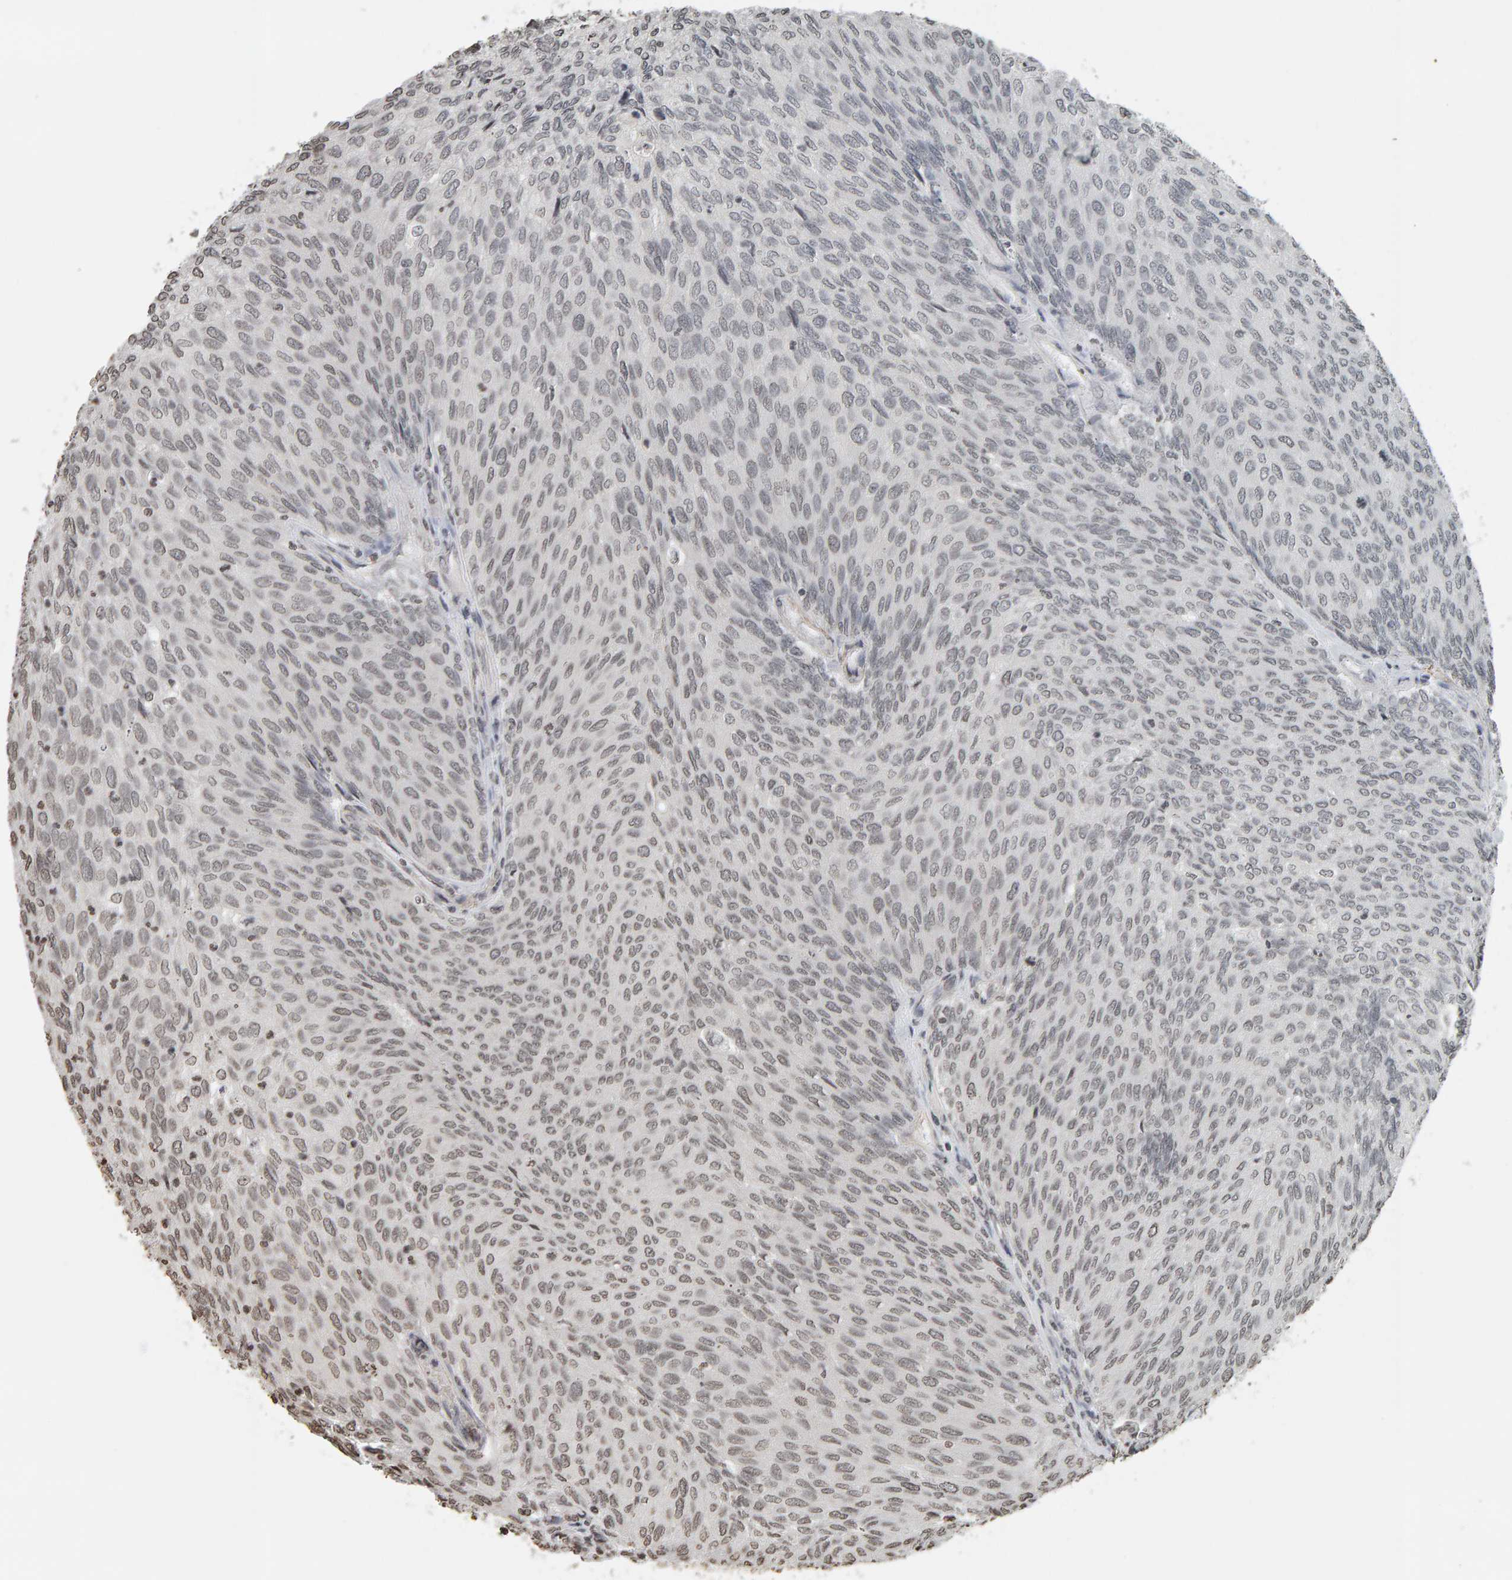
{"staining": {"intensity": "weak", "quantity": "25%-75%", "location": "nuclear"}, "tissue": "urothelial cancer", "cell_type": "Tumor cells", "image_type": "cancer", "snomed": [{"axis": "morphology", "description": "Urothelial carcinoma, Low grade"}, {"axis": "topography", "description": "Urinary bladder"}], "caption": "DAB immunohistochemical staining of human urothelial cancer exhibits weak nuclear protein positivity in approximately 25%-75% of tumor cells.", "gene": "AFF4", "patient": {"sex": "female", "age": 79}}